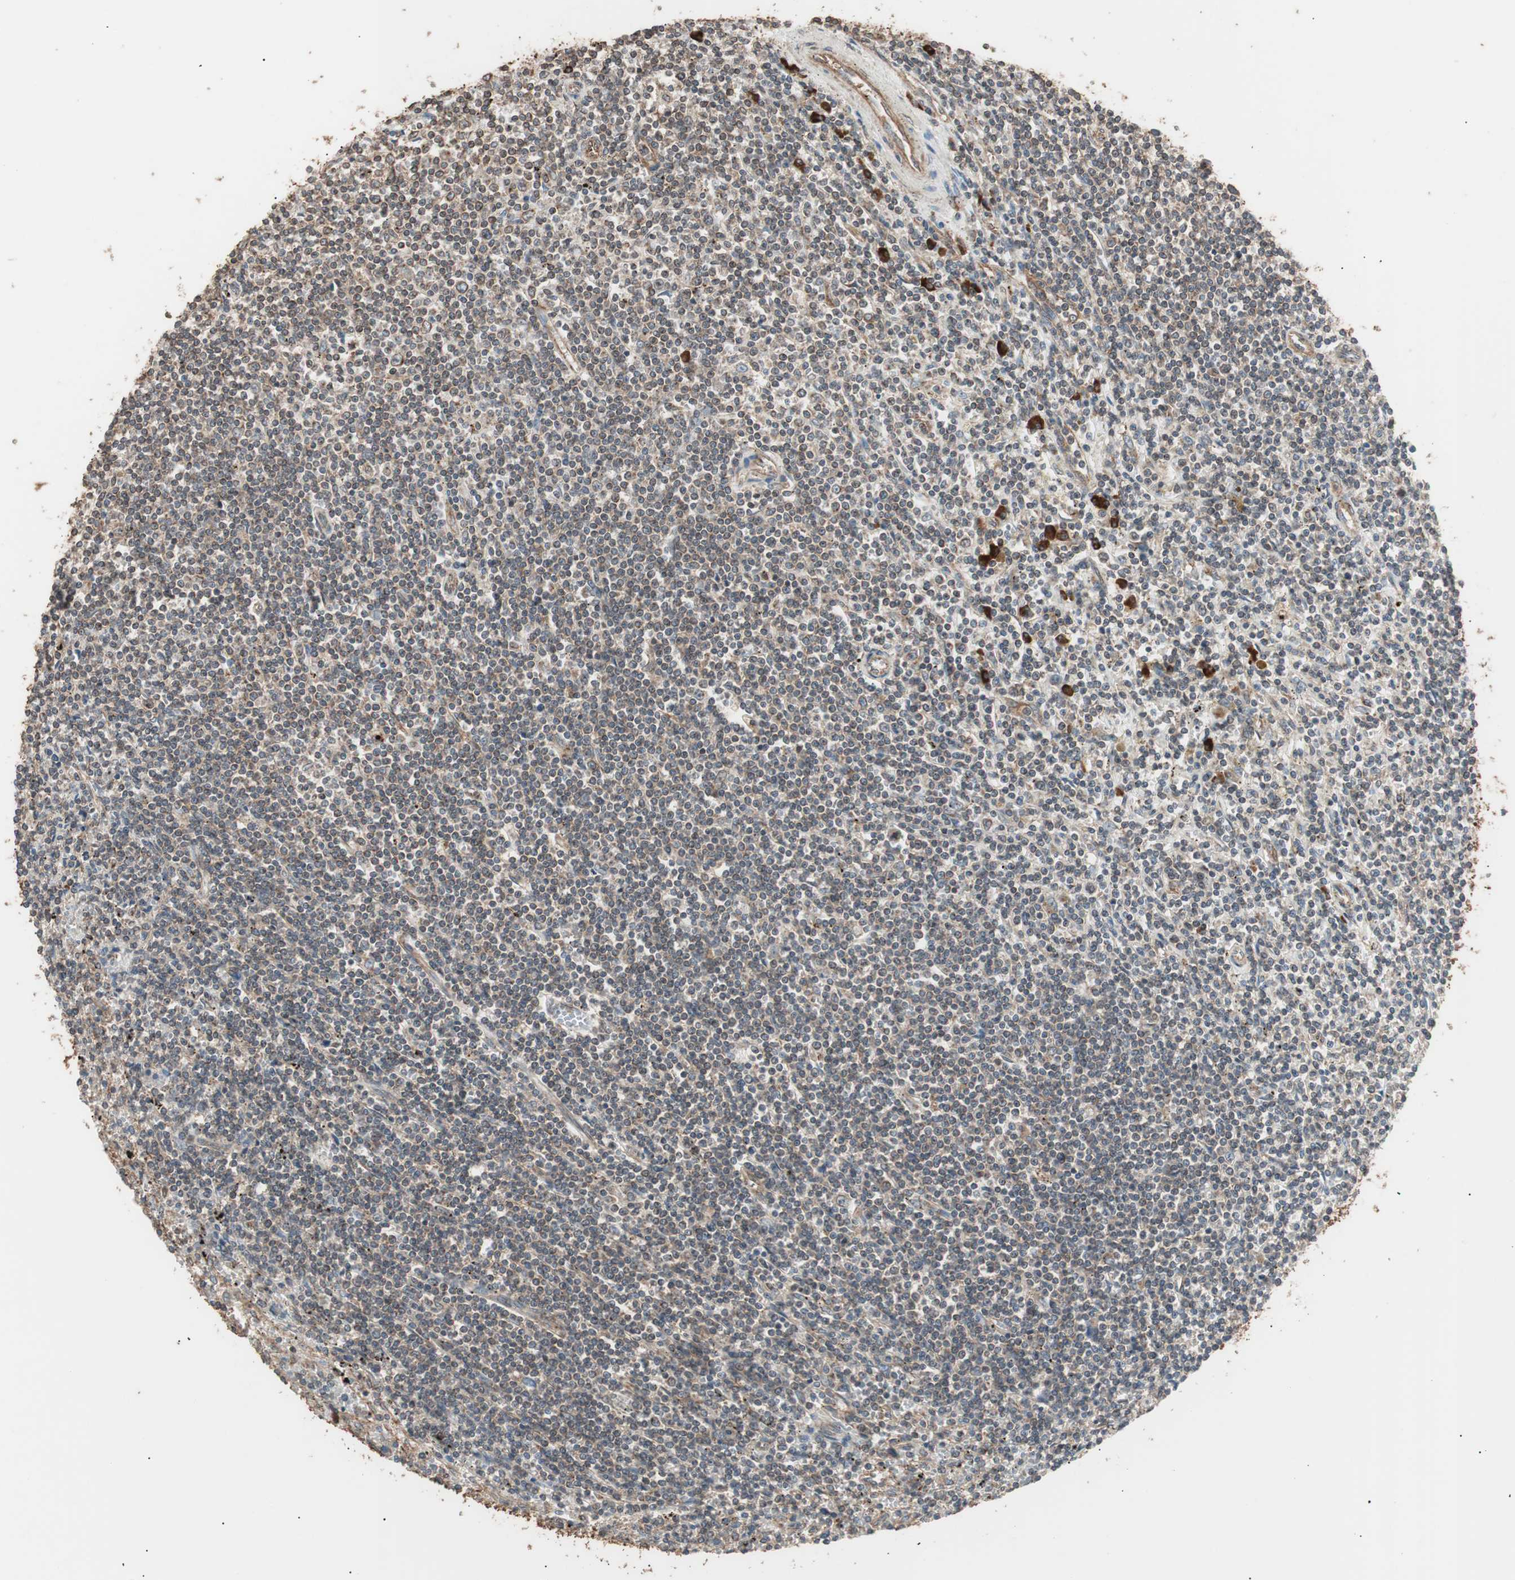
{"staining": {"intensity": "weak", "quantity": ">75%", "location": "cytoplasmic/membranous"}, "tissue": "lymphoma", "cell_type": "Tumor cells", "image_type": "cancer", "snomed": [{"axis": "morphology", "description": "Malignant lymphoma, non-Hodgkin's type, Low grade"}, {"axis": "topography", "description": "Spleen"}], "caption": "The immunohistochemical stain labels weak cytoplasmic/membranous expression in tumor cells of low-grade malignant lymphoma, non-Hodgkin's type tissue.", "gene": "LZTS1", "patient": {"sex": "male", "age": 76}}